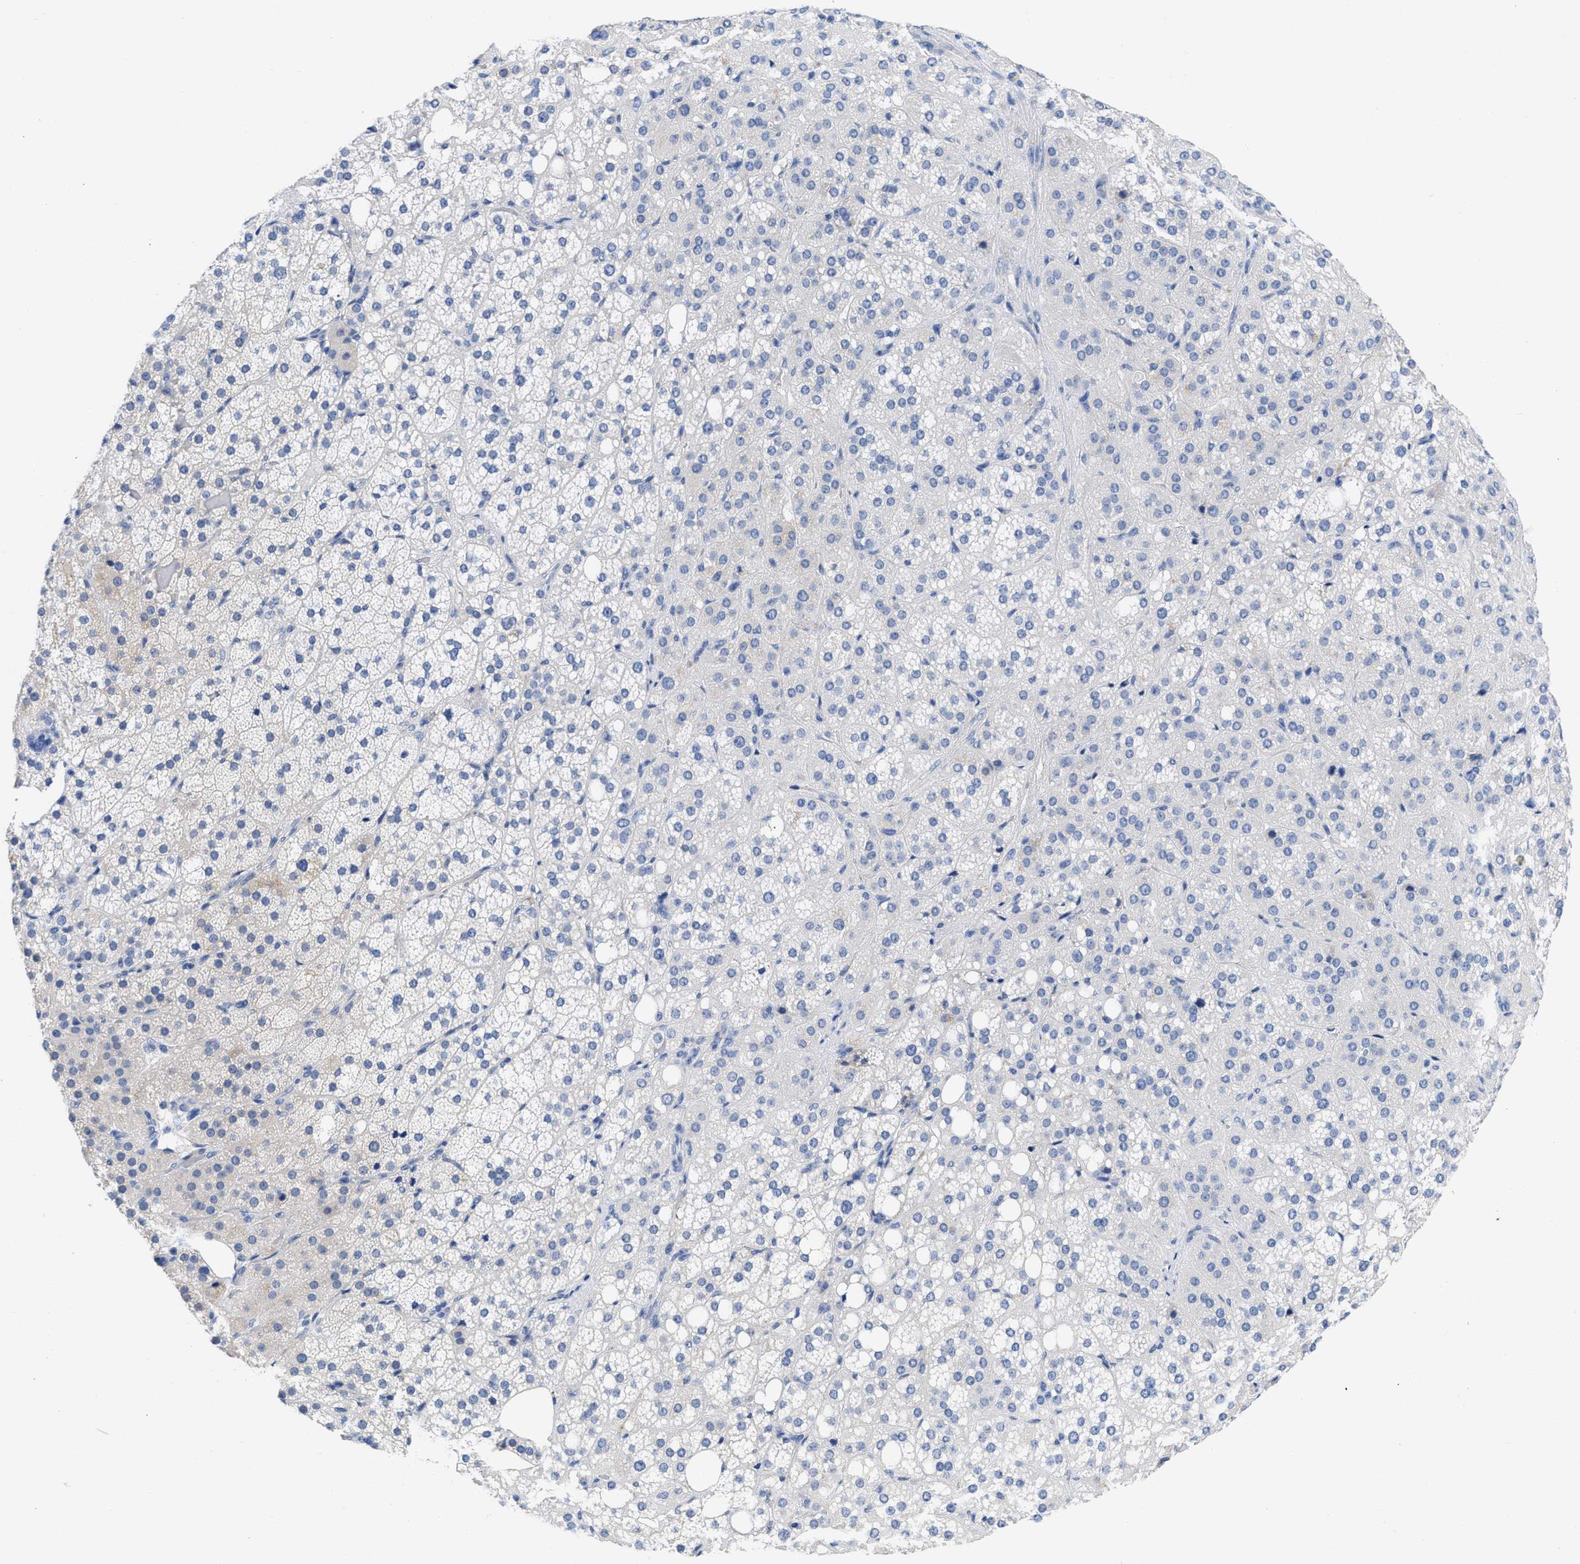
{"staining": {"intensity": "negative", "quantity": "none", "location": "none"}, "tissue": "adrenal gland", "cell_type": "Glandular cells", "image_type": "normal", "snomed": [{"axis": "morphology", "description": "Normal tissue, NOS"}, {"axis": "topography", "description": "Adrenal gland"}], "caption": "This is a image of IHC staining of normal adrenal gland, which shows no expression in glandular cells.", "gene": "PYY", "patient": {"sex": "female", "age": 59}}